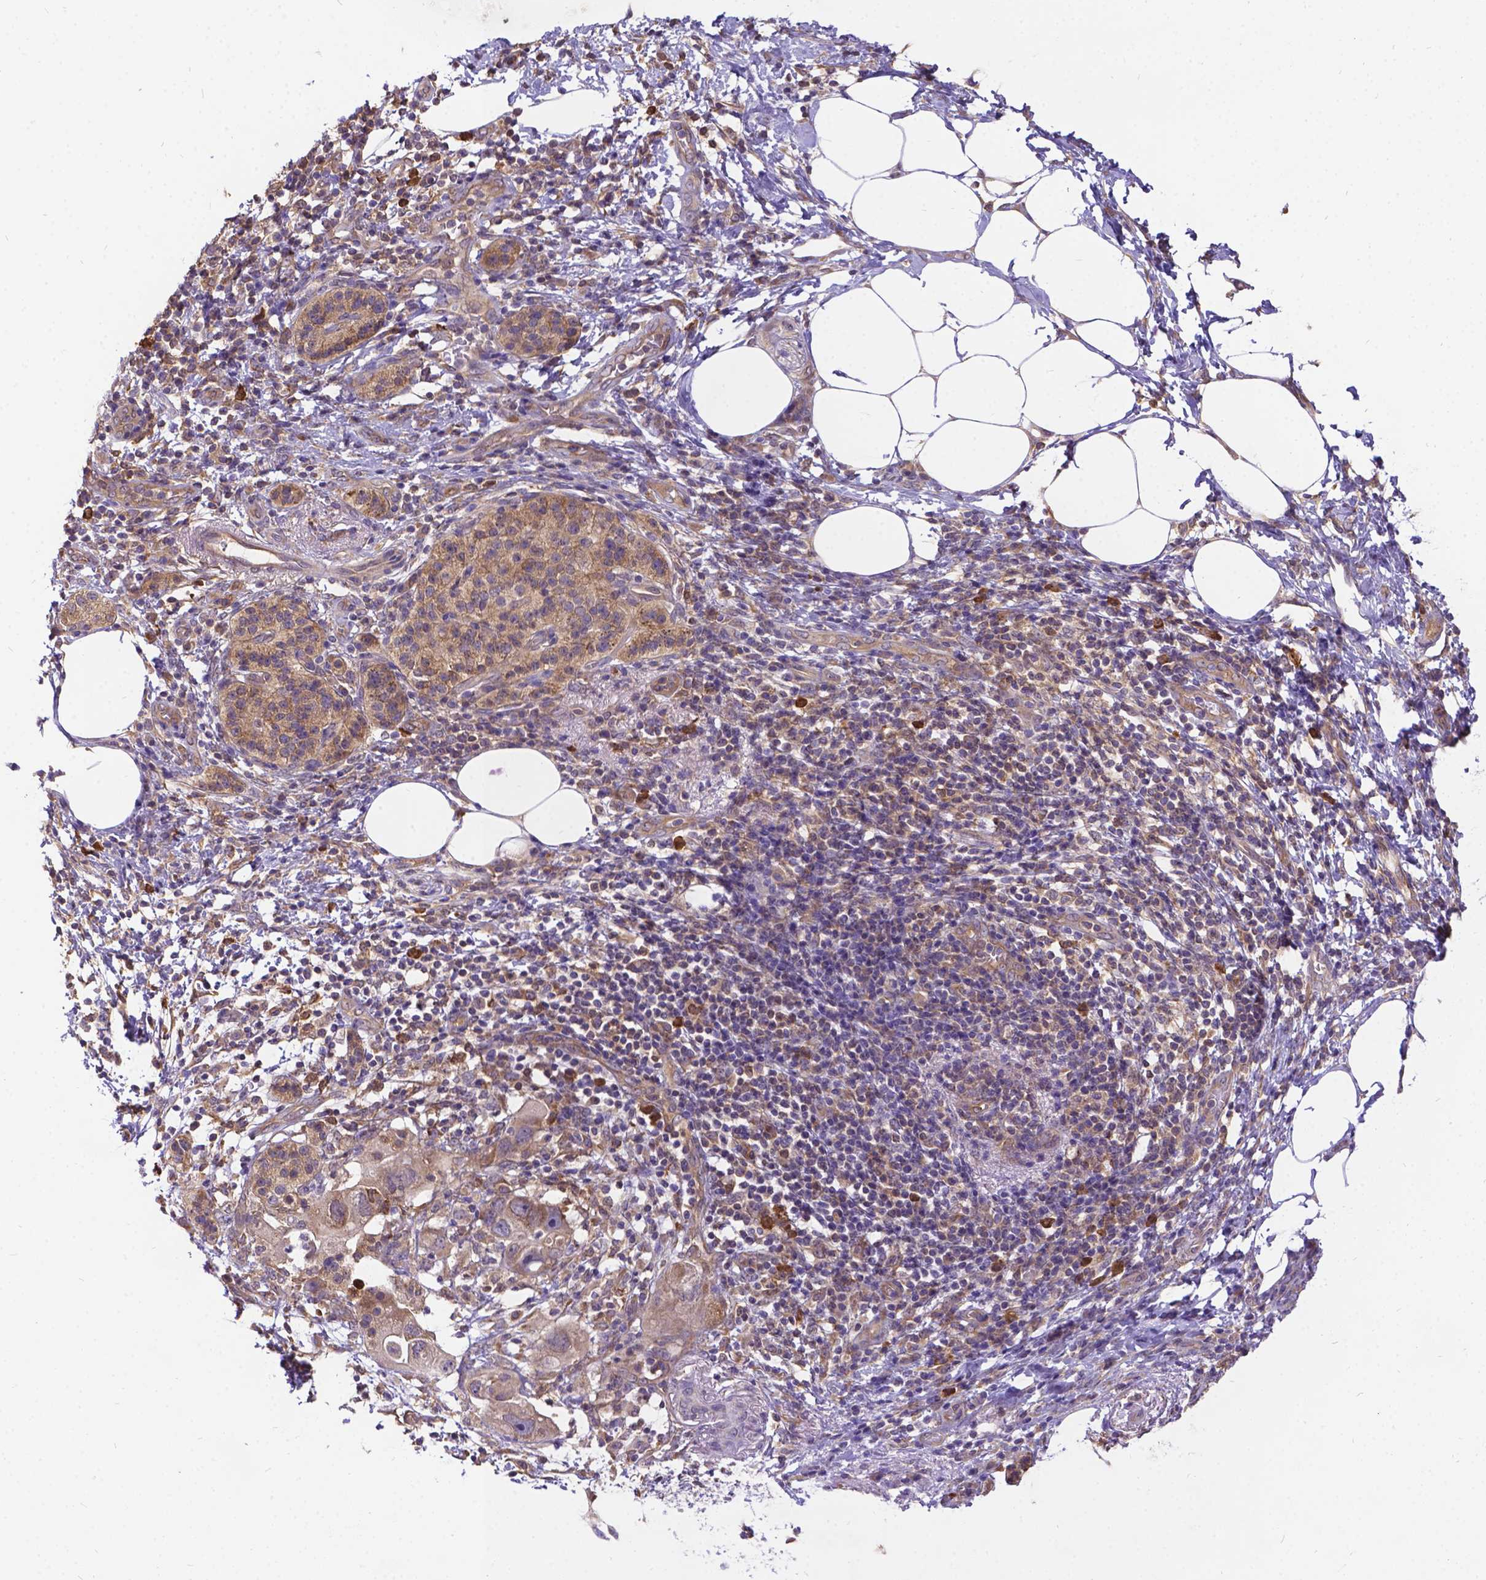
{"staining": {"intensity": "weak", "quantity": ">75%", "location": "cytoplasmic/membranous"}, "tissue": "pancreatic cancer", "cell_type": "Tumor cells", "image_type": "cancer", "snomed": [{"axis": "morphology", "description": "Adenocarcinoma, NOS"}, {"axis": "topography", "description": "Pancreas"}], "caption": "This photomicrograph reveals pancreatic cancer (adenocarcinoma) stained with IHC to label a protein in brown. The cytoplasmic/membranous of tumor cells show weak positivity for the protein. Nuclei are counter-stained blue.", "gene": "DENND6A", "patient": {"sex": "female", "age": 72}}